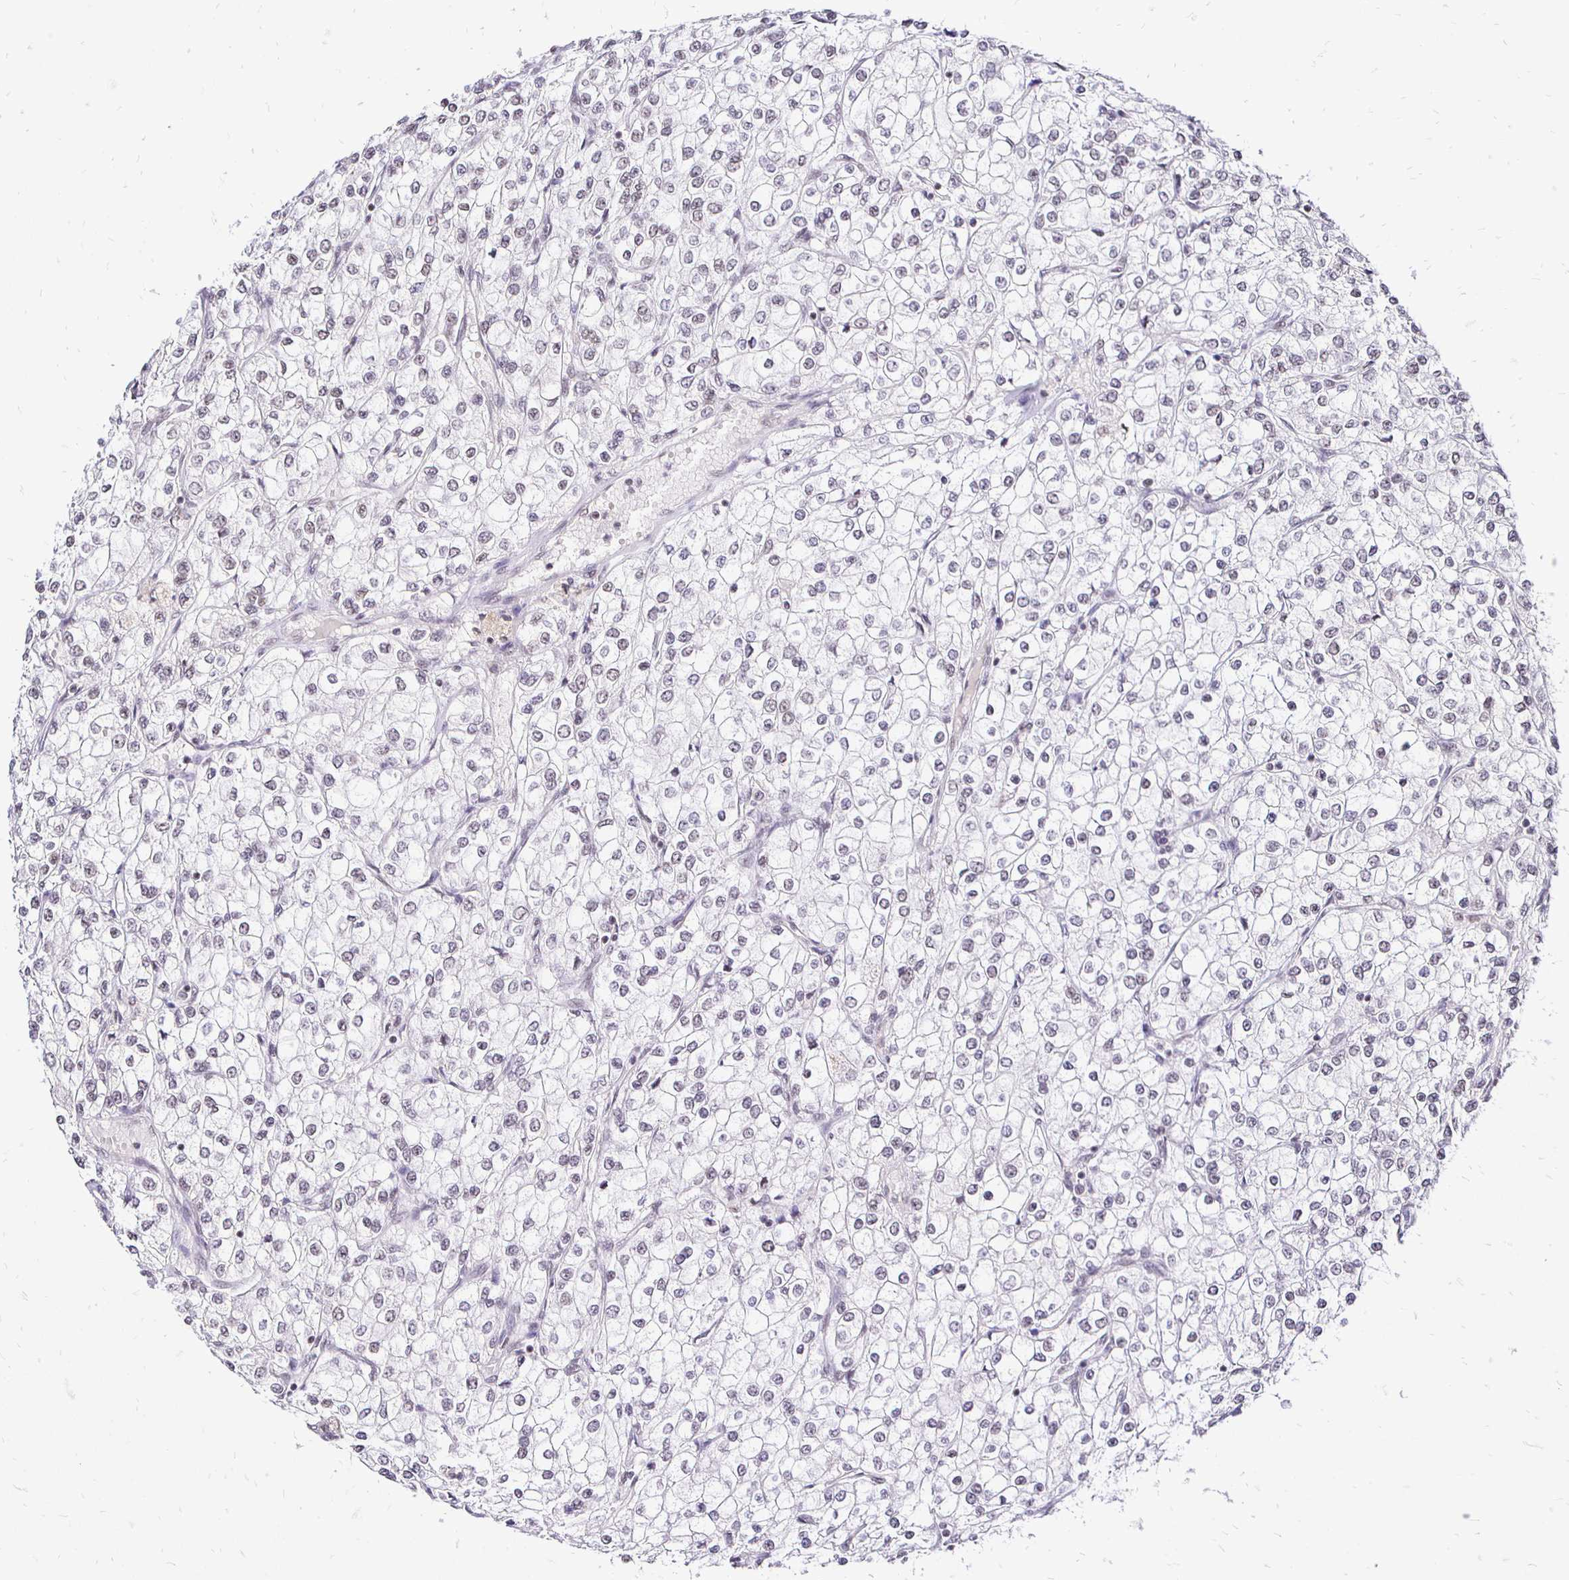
{"staining": {"intensity": "weak", "quantity": "25%-75%", "location": "nuclear"}, "tissue": "renal cancer", "cell_type": "Tumor cells", "image_type": "cancer", "snomed": [{"axis": "morphology", "description": "Adenocarcinoma, NOS"}, {"axis": "topography", "description": "Kidney"}], "caption": "Protein positivity by IHC demonstrates weak nuclear staining in approximately 25%-75% of tumor cells in renal cancer.", "gene": "SIN3A", "patient": {"sex": "male", "age": 80}}